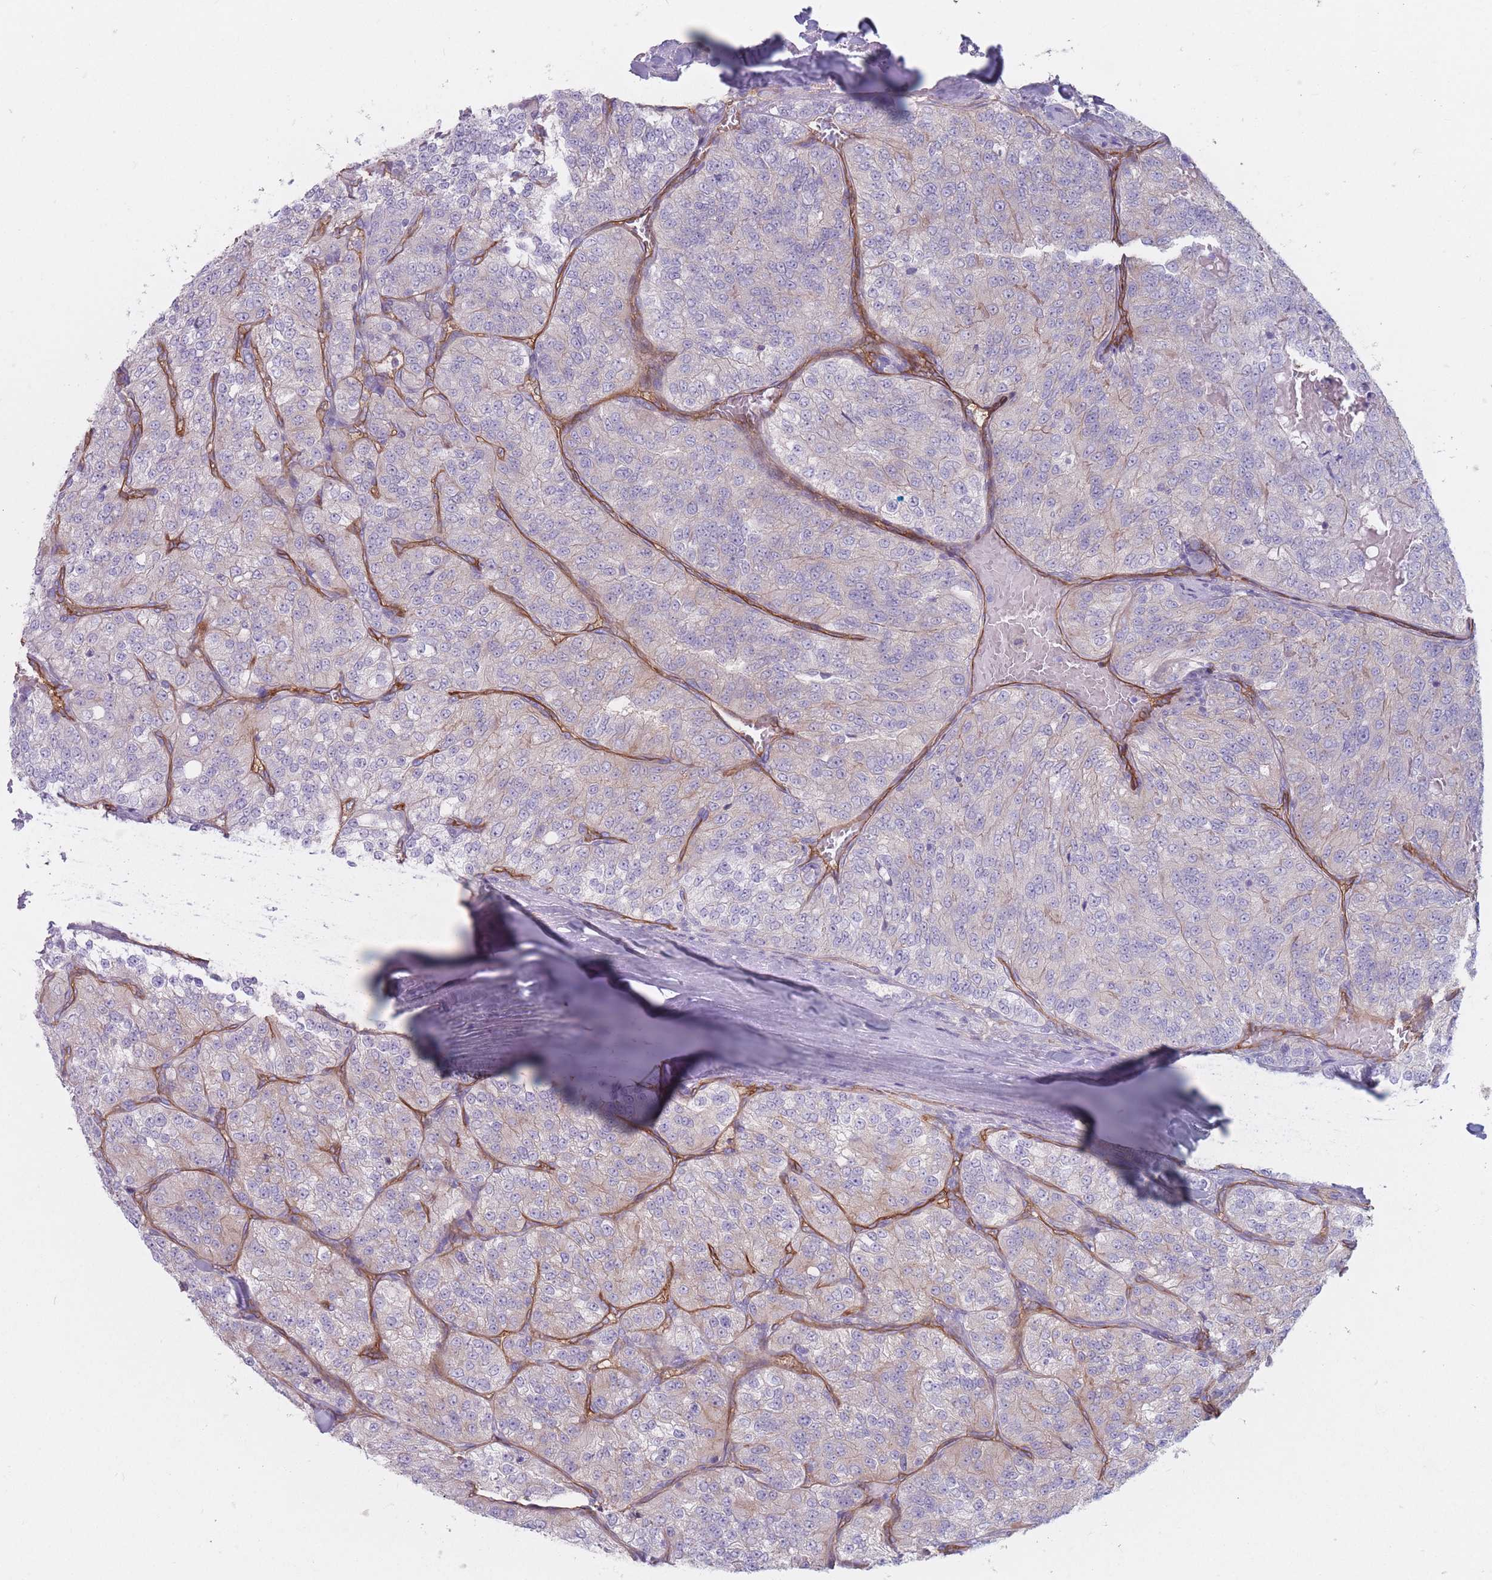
{"staining": {"intensity": "weak", "quantity": "25%-75%", "location": "cytoplasmic/membranous"}, "tissue": "renal cancer", "cell_type": "Tumor cells", "image_type": "cancer", "snomed": [{"axis": "morphology", "description": "Adenocarcinoma, NOS"}, {"axis": "topography", "description": "Kidney"}], "caption": "Tumor cells display low levels of weak cytoplasmic/membranous expression in about 25%-75% of cells in adenocarcinoma (renal).", "gene": "PLPP1", "patient": {"sex": "female", "age": 63}}